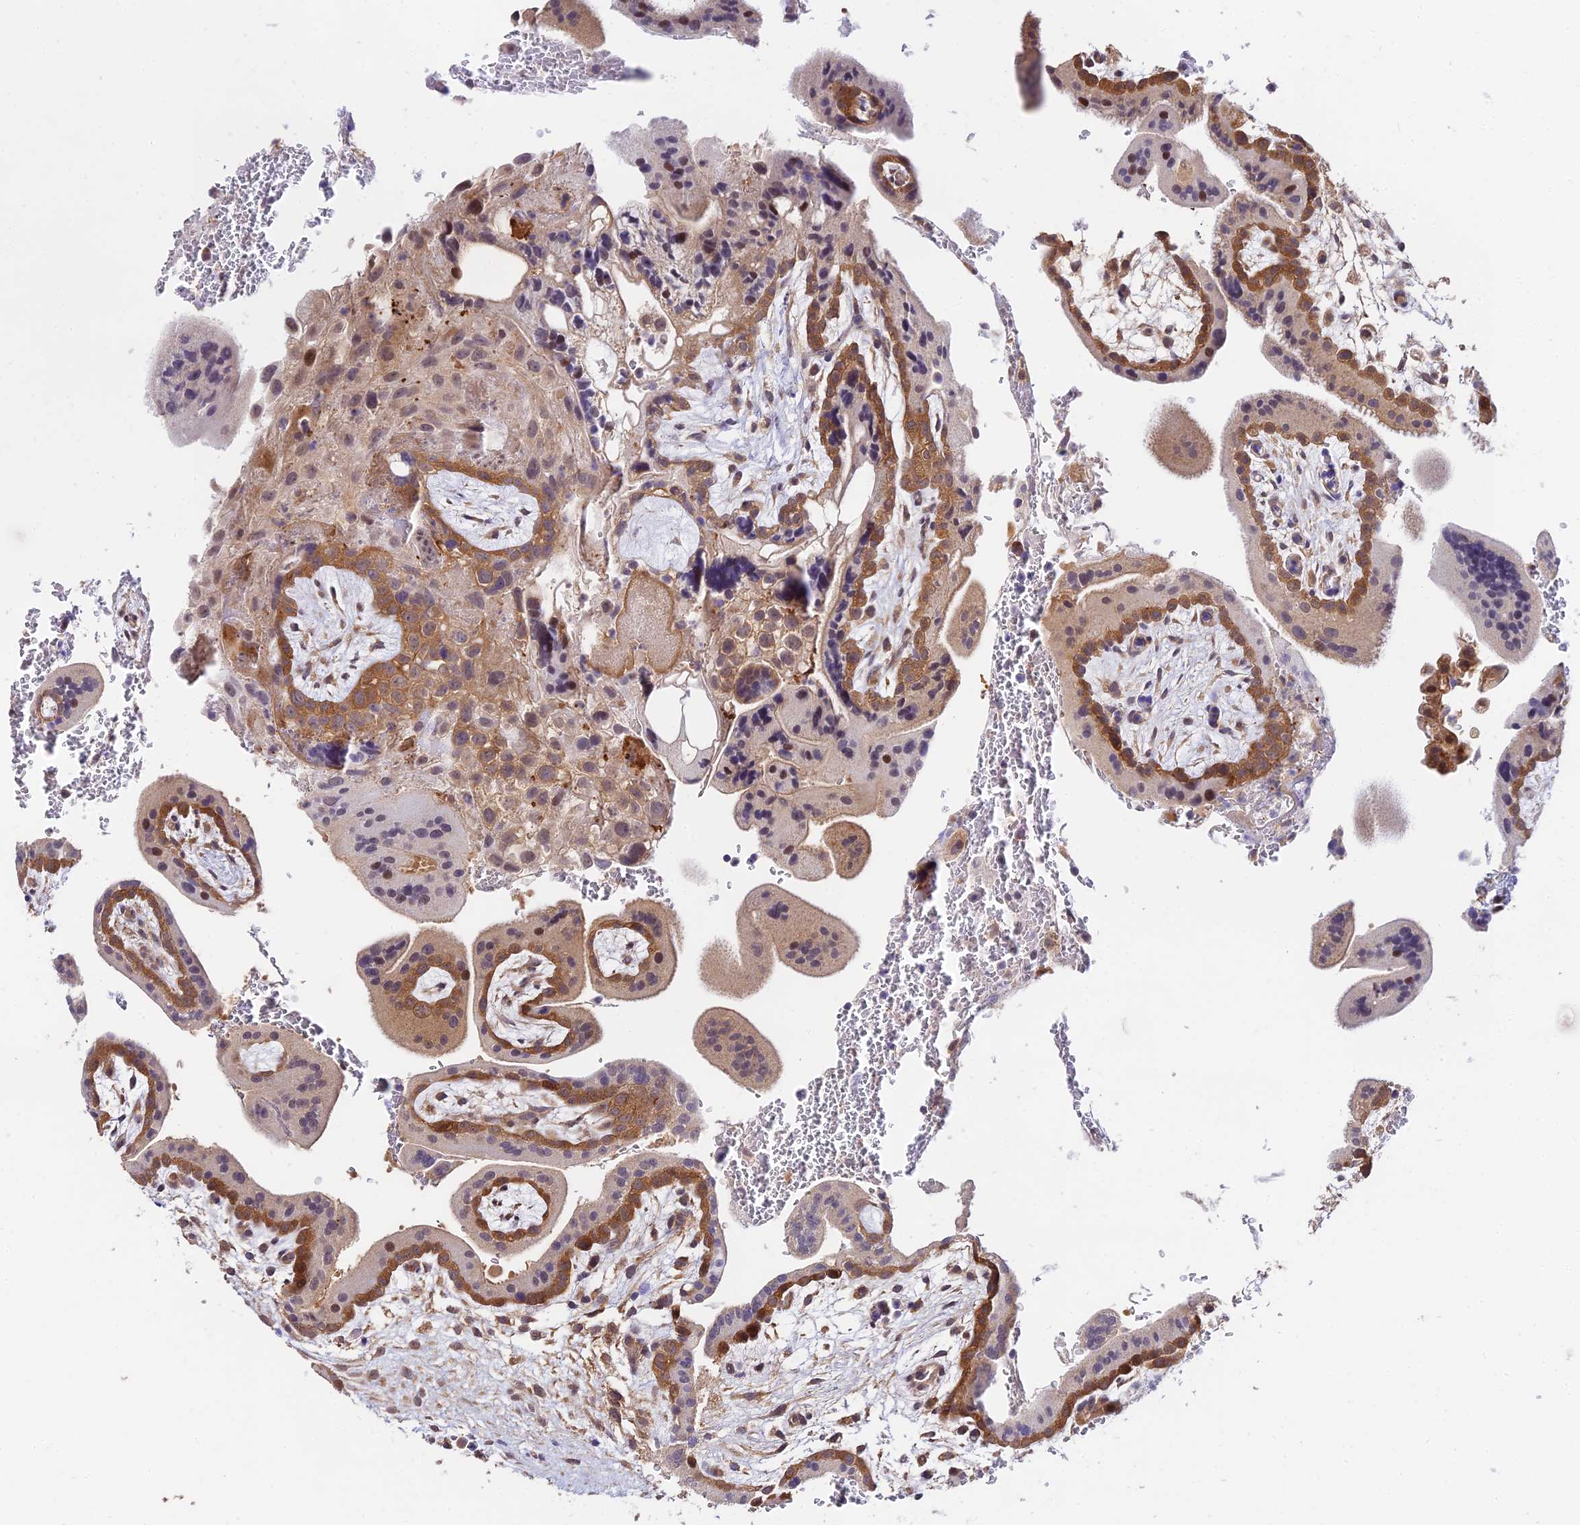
{"staining": {"intensity": "moderate", "quantity": ">75%", "location": "cytoplasmic/membranous,nuclear"}, "tissue": "placenta", "cell_type": "Decidual cells", "image_type": "normal", "snomed": [{"axis": "morphology", "description": "Normal tissue, NOS"}, {"axis": "topography", "description": "Placenta"}], "caption": "DAB immunohistochemical staining of benign placenta exhibits moderate cytoplasmic/membranous,nuclear protein staining in approximately >75% of decidual cells. The staining was performed using DAB (3,3'-diaminobenzidine) to visualize the protein expression in brown, while the nuclei were stained in blue with hematoxylin (Magnification: 20x).", "gene": "C3orf20", "patient": {"sex": "female", "age": 35}}